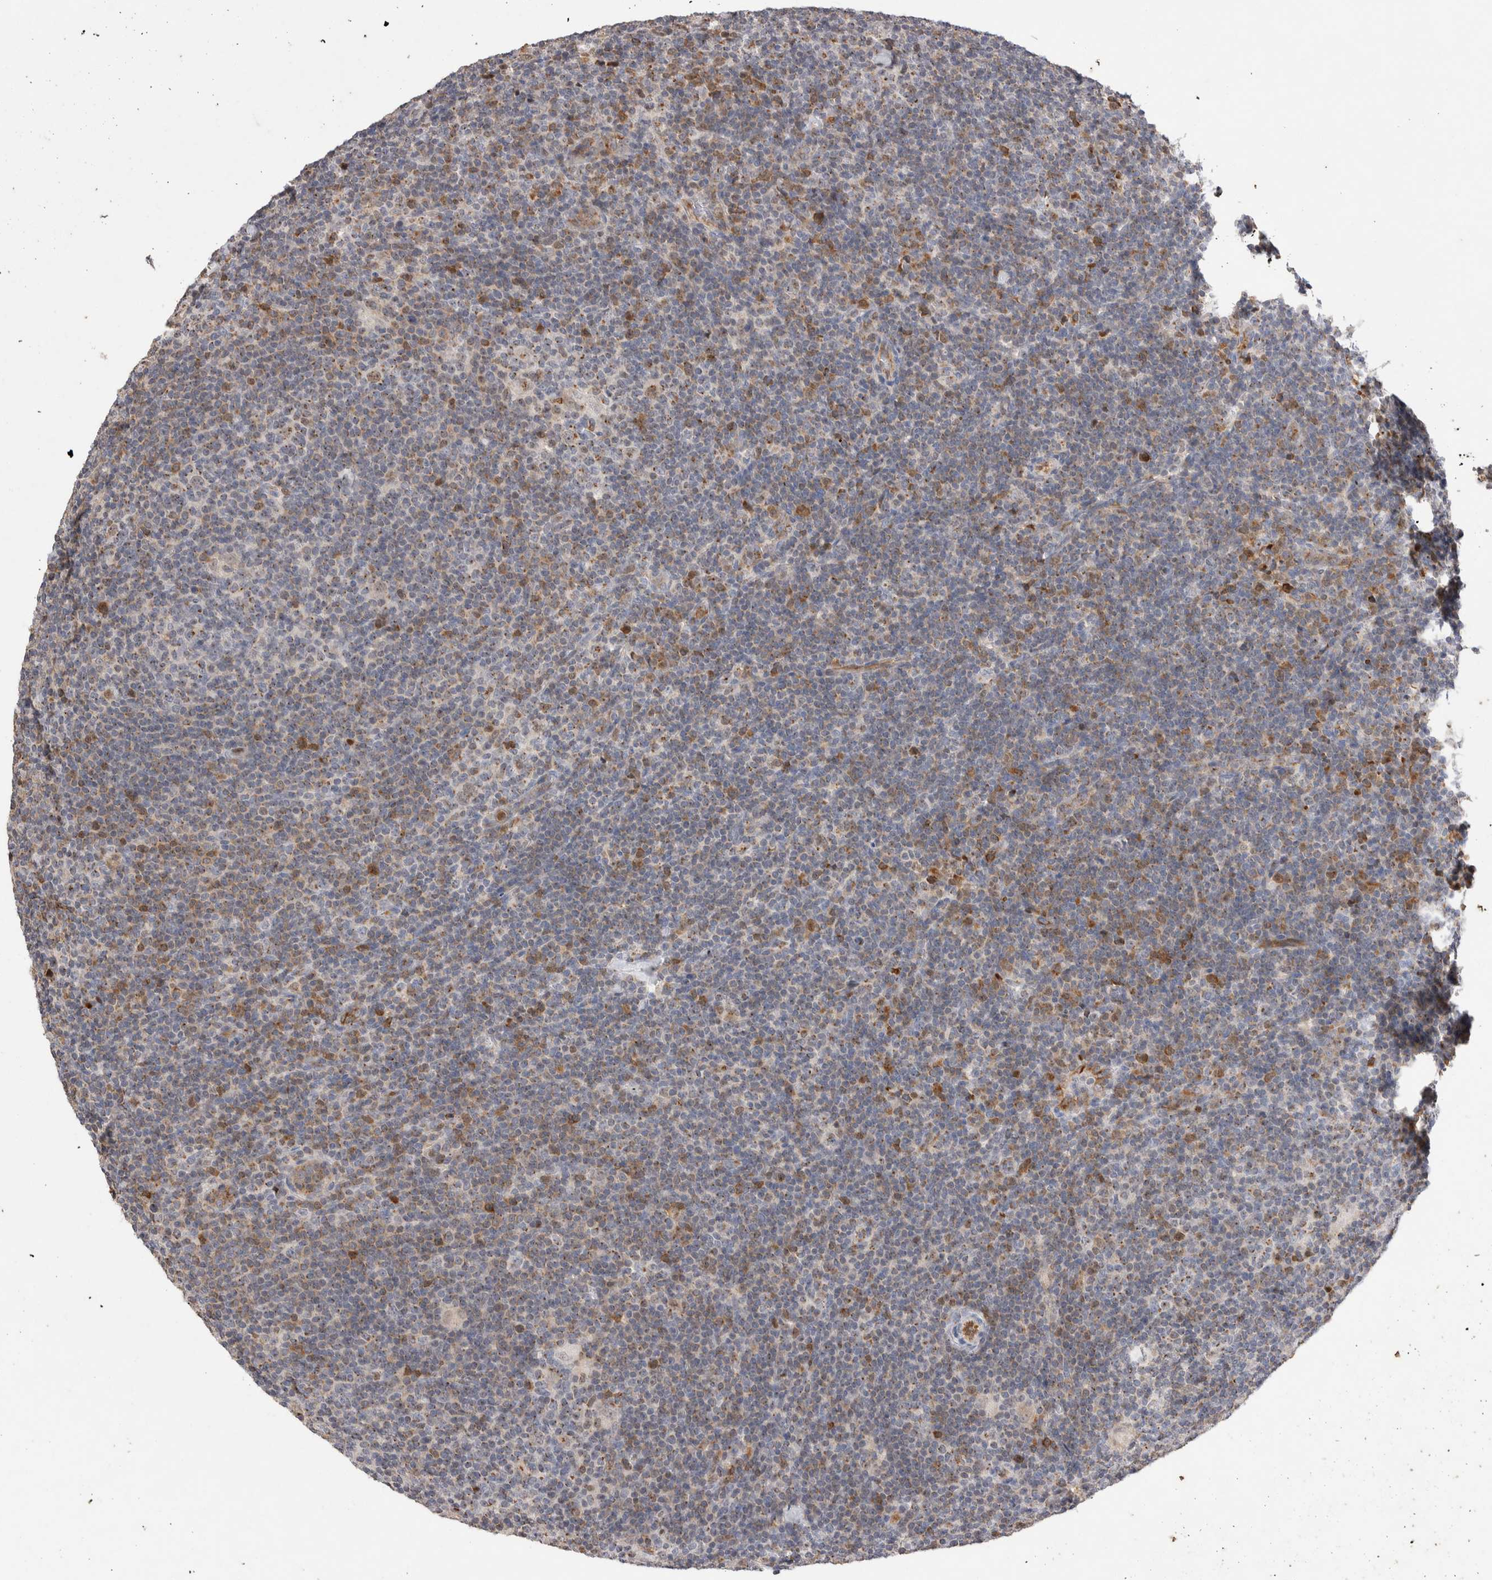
{"staining": {"intensity": "negative", "quantity": "none", "location": "none"}, "tissue": "lymphoma", "cell_type": "Tumor cells", "image_type": "cancer", "snomed": [{"axis": "morphology", "description": "Hodgkin's disease, NOS"}, {"axis": "topography", "description": "Lymph node"}], "caption": "The micrograph exhibits no staining of tumor cells in Hodgkin's disease.", "gene": "NSMAF", "patient": {"sex": "female", "age": 57}}